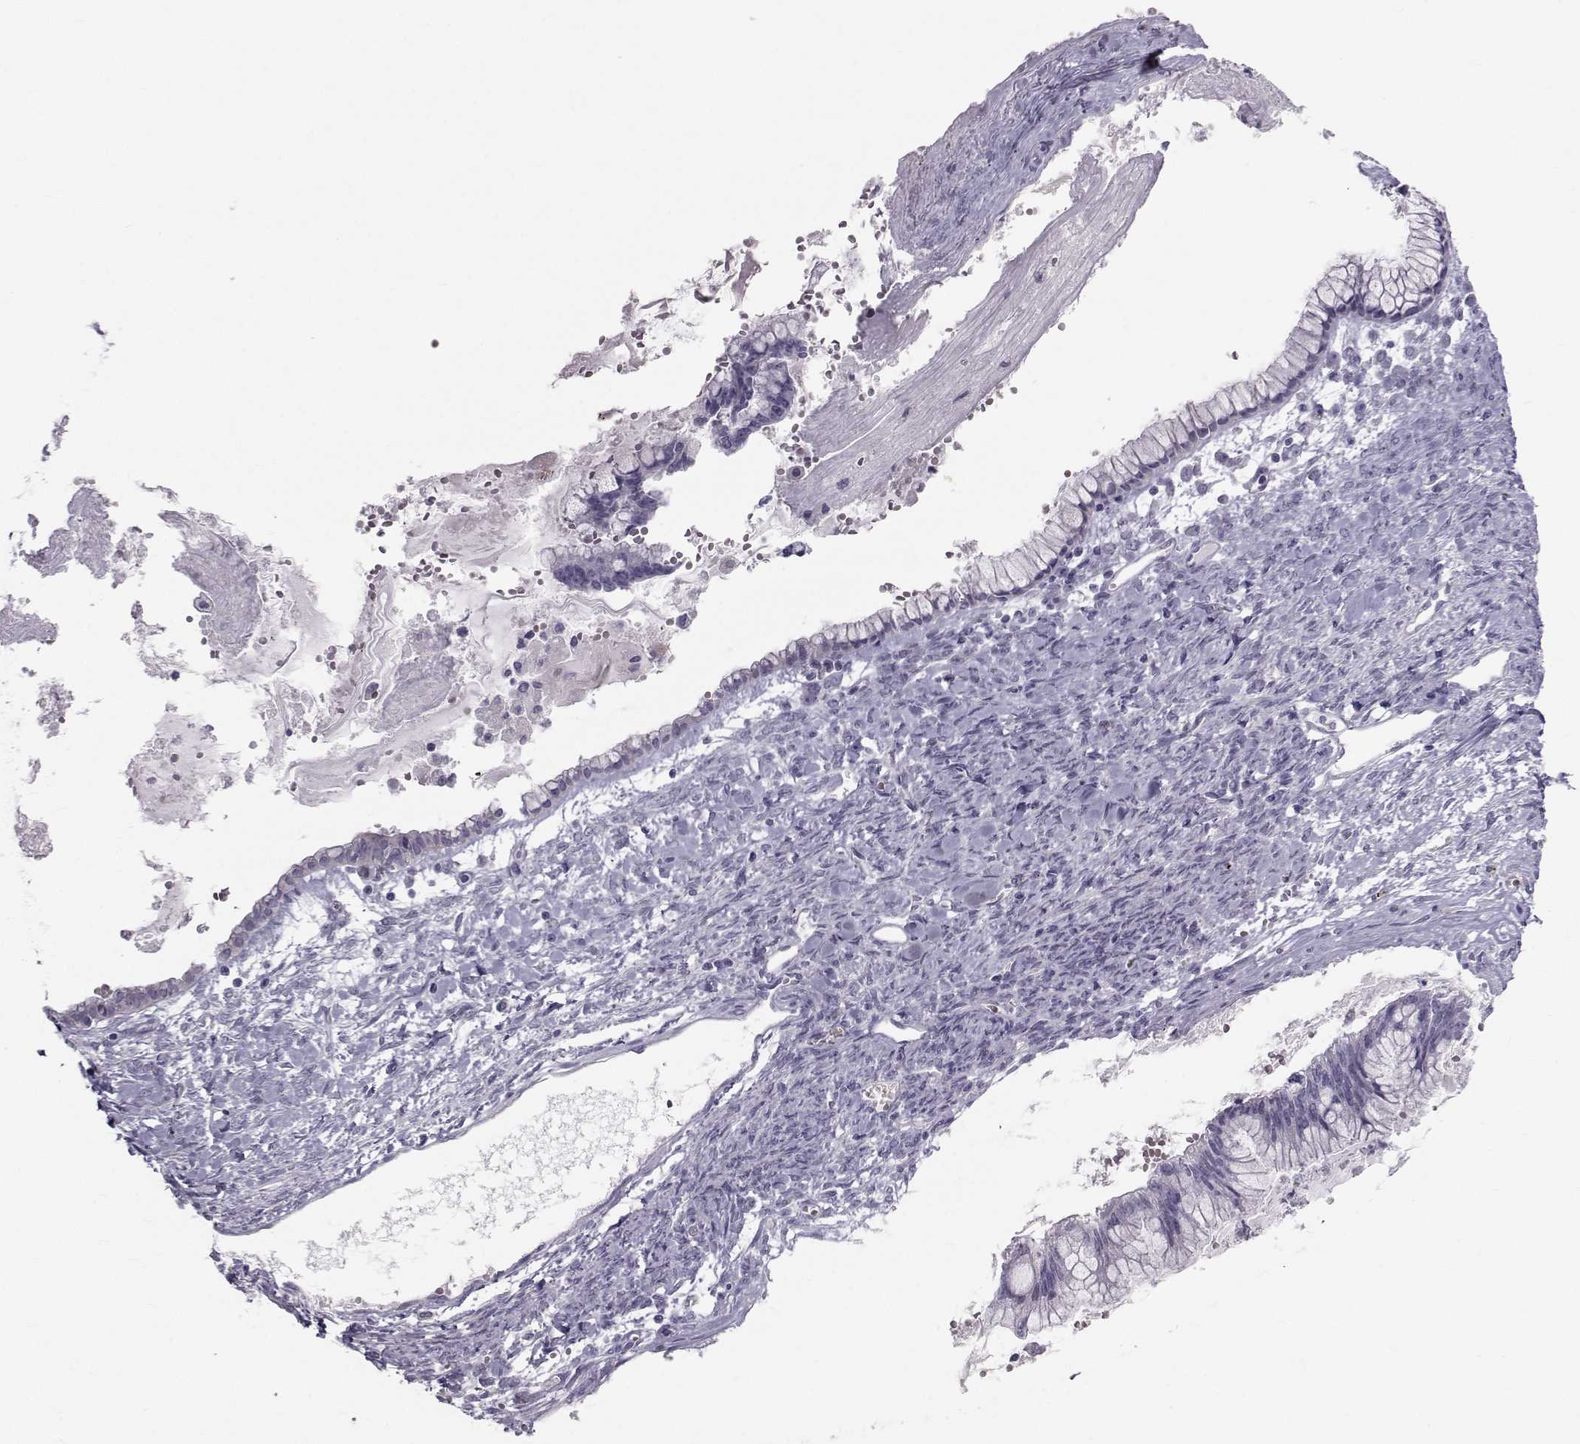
{"staining": {"intensity": "negative", "quantity": "none", "location": "none"}, "tissue": "ovarian cancer", "cell_type": "Tumor cells", "image_type": "cancer", "snomed": [{"axis": "morphology", "description": "Cystadenocarcinoma, mucinous, NOS"}, {"axis": "topography", "description": "Ovary"}], "caption": "Tumor cells show no significant protein positivity in mucinous cystadenocarcinoma (ovarian). (Stains: DAB (3,3'-diaminobenzidine) IHC with hematoxylin counter stain, Microscopy: brightfield microscopy at high magnification).", "gene": "GARIN3", "patient": {"sex": "female", "age": 67}}